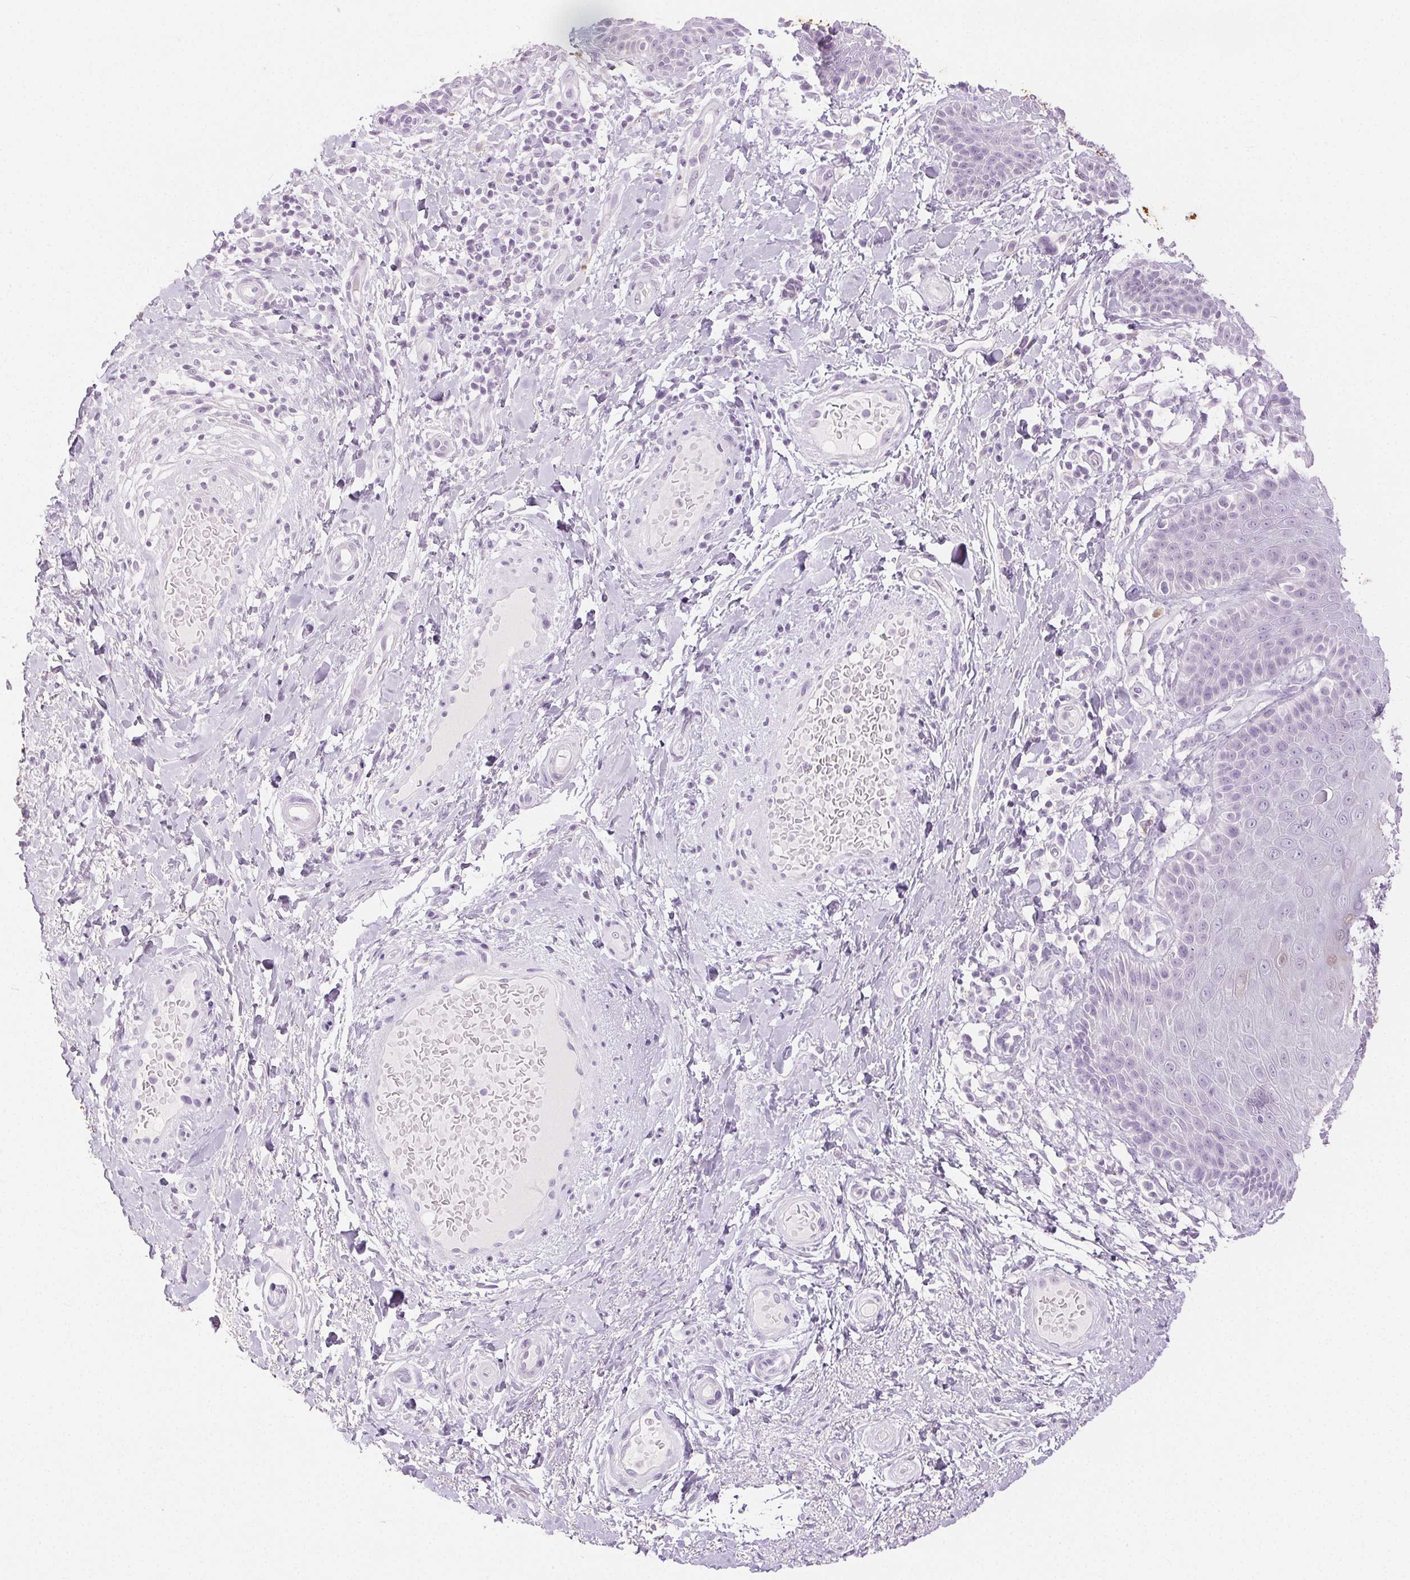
{"staining": {"intensity": "strong", "quantity": "<25%", "location": "cytoplasmic/membranous,nuclear"}, "tissue": "skin", "cell_type": "Epidermal cells", "image_type": "normal", "snomed": [{"axis": "morphology", "description": "Normal tissue, NOS"}, {"axis": "topography", "description": "Anal"}, {"axis": "topography", "description": "Peripheral nerve tissue"}], "caption": "Brown immunohistochemical staining in unremarkable skin displays strong cytoplasmic/membranous,nuclear expression in about <25% of epidermal cells. The protein of interest is stained brown, and the nuclei are stained in blue (DAB (3,3'-diaminobenzidine) IHC with brightfield microscopy, high magnification).", "gene": "SPRR3", "patient": {"sex": "male", "age": 51}}